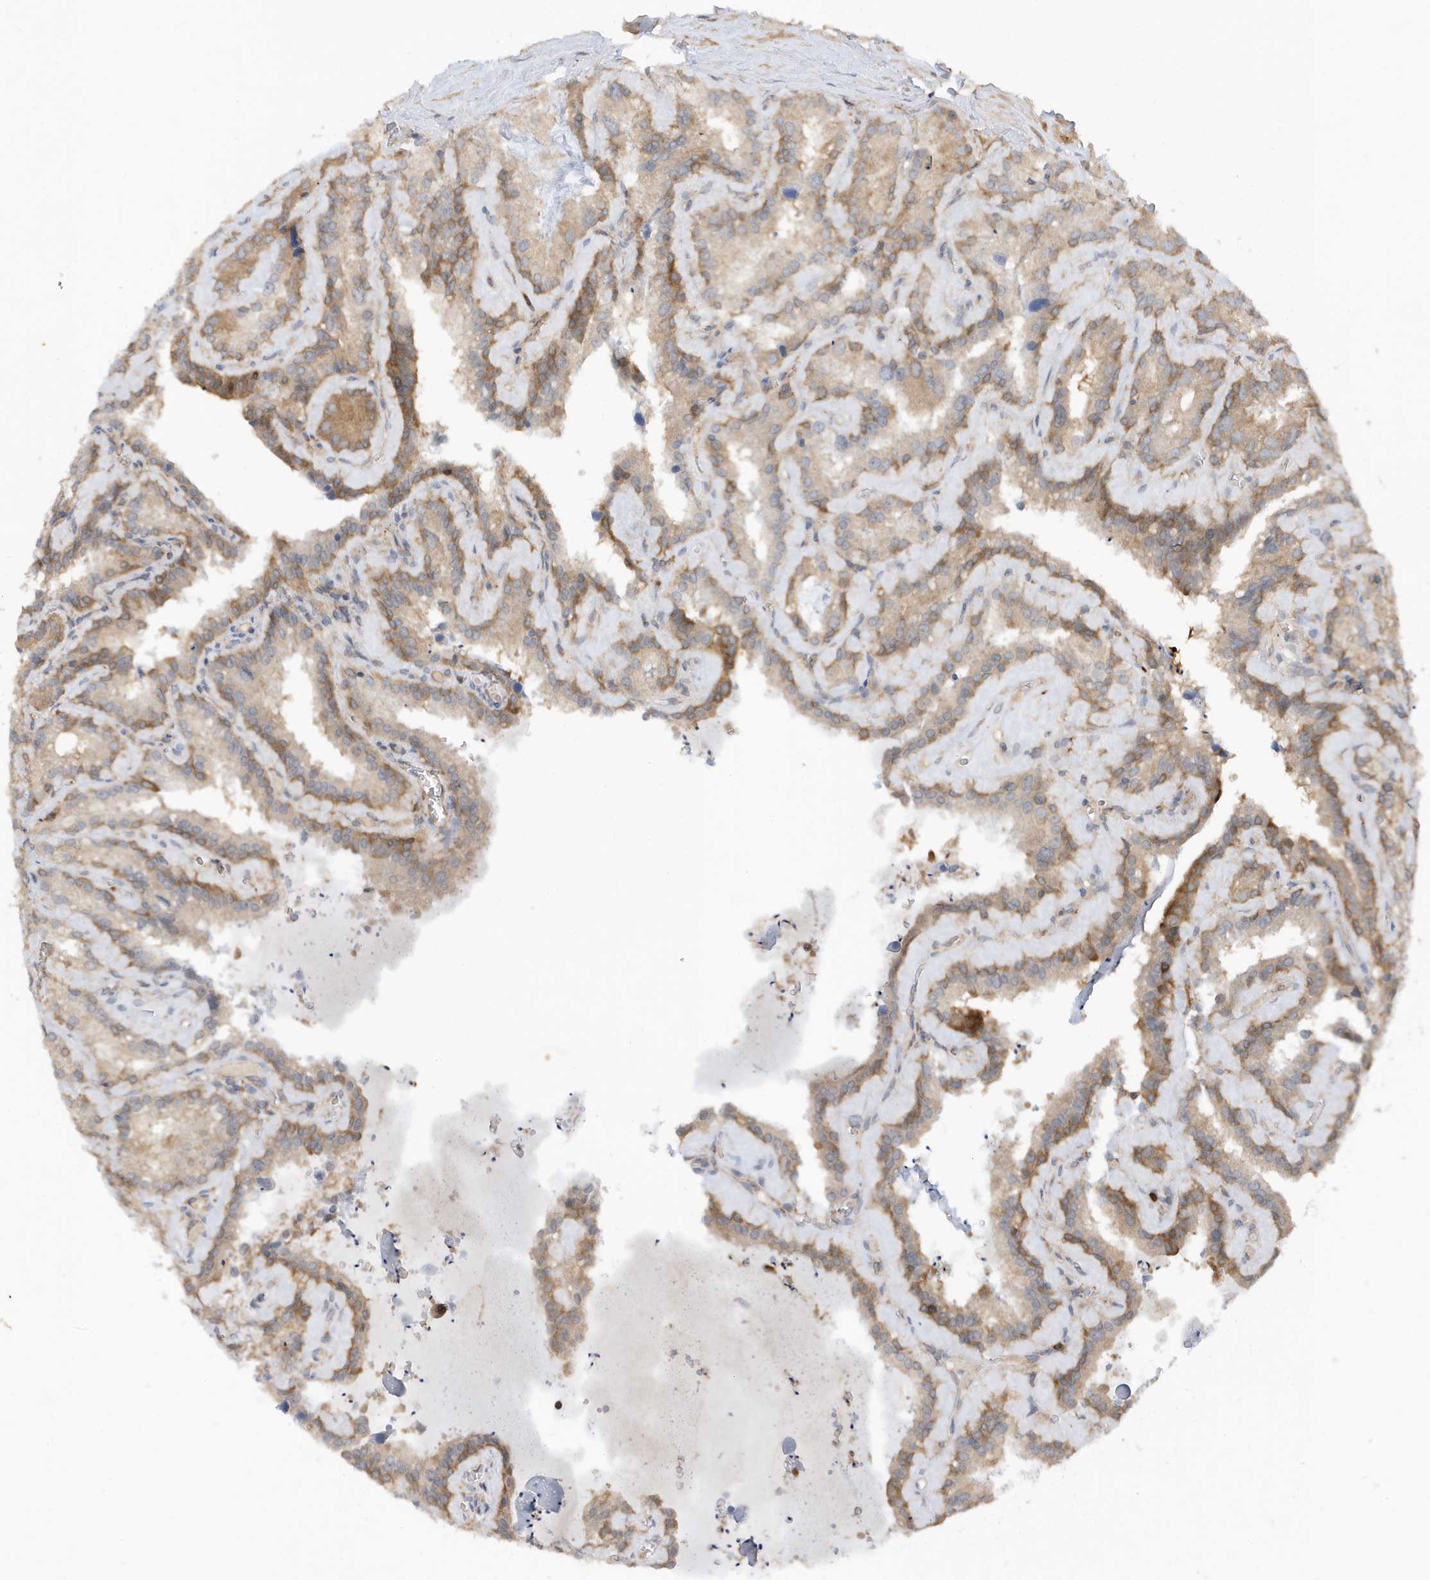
{"staining": {"intensity": "moderate", "quantity": "25%-75%", "location": "cytoplasmic/membranous"}, "tissue": "seminal vesicle", "cell_type": "Glandular cells", "image_type": "normal", "snomed": [{"axis": "morphology", "description": "Normal tissue, NOS"}, {"axis": "topography", "description": "Prostate"}, {"axis": "topography", "description": "Seminal veicle"}], "caption": "A histopathology image showing moderate cytoplasmic/membranous expression in approximately 25%-75% of glandular cells in normal seminal vesicle, as visualized by brown immunohistochemical staining.", "gene": "PHACTR2", "patient": {"sex": "male", "age": 59}}